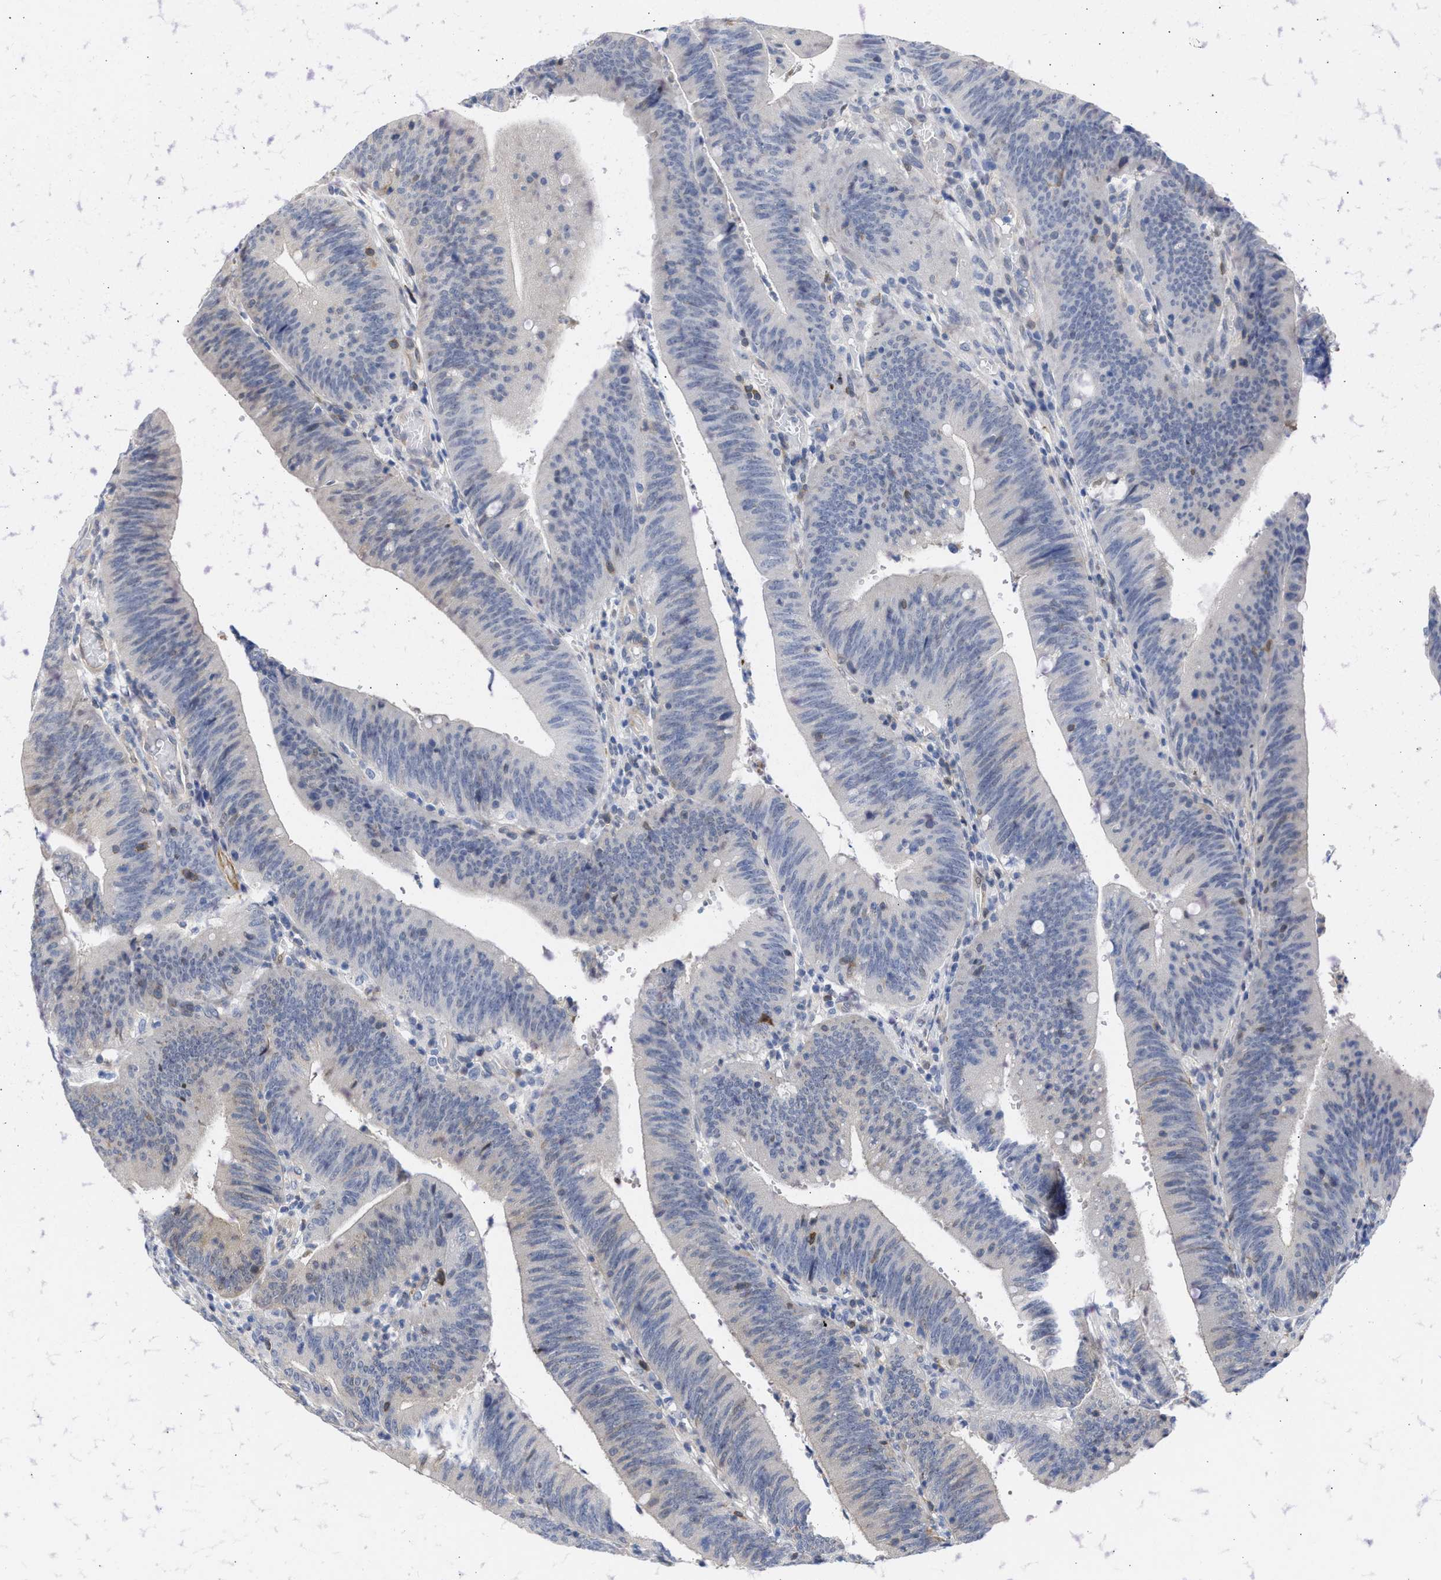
{"staining": {"intensity": "negative", "quantity": "none", "location": "none"}, "tissue": "colorectal cancer", "cell_type": "Tumor cells", "image_type": "cancer", "snomed": [{"axis": "morphology", "description": "Normal tissue, NOS"}, {"axis": "morphology", "description": "Adenocarcinoma, NOS"}, {"axis": "topography", "description": "Rectum"}], "caption": "DAB immunohistochemical staining of colorectal adenocarcinoma exhibits no significant expression in tumor cells.", "gene": "THRA", "patient": {"sex": "female", "age": 66}}